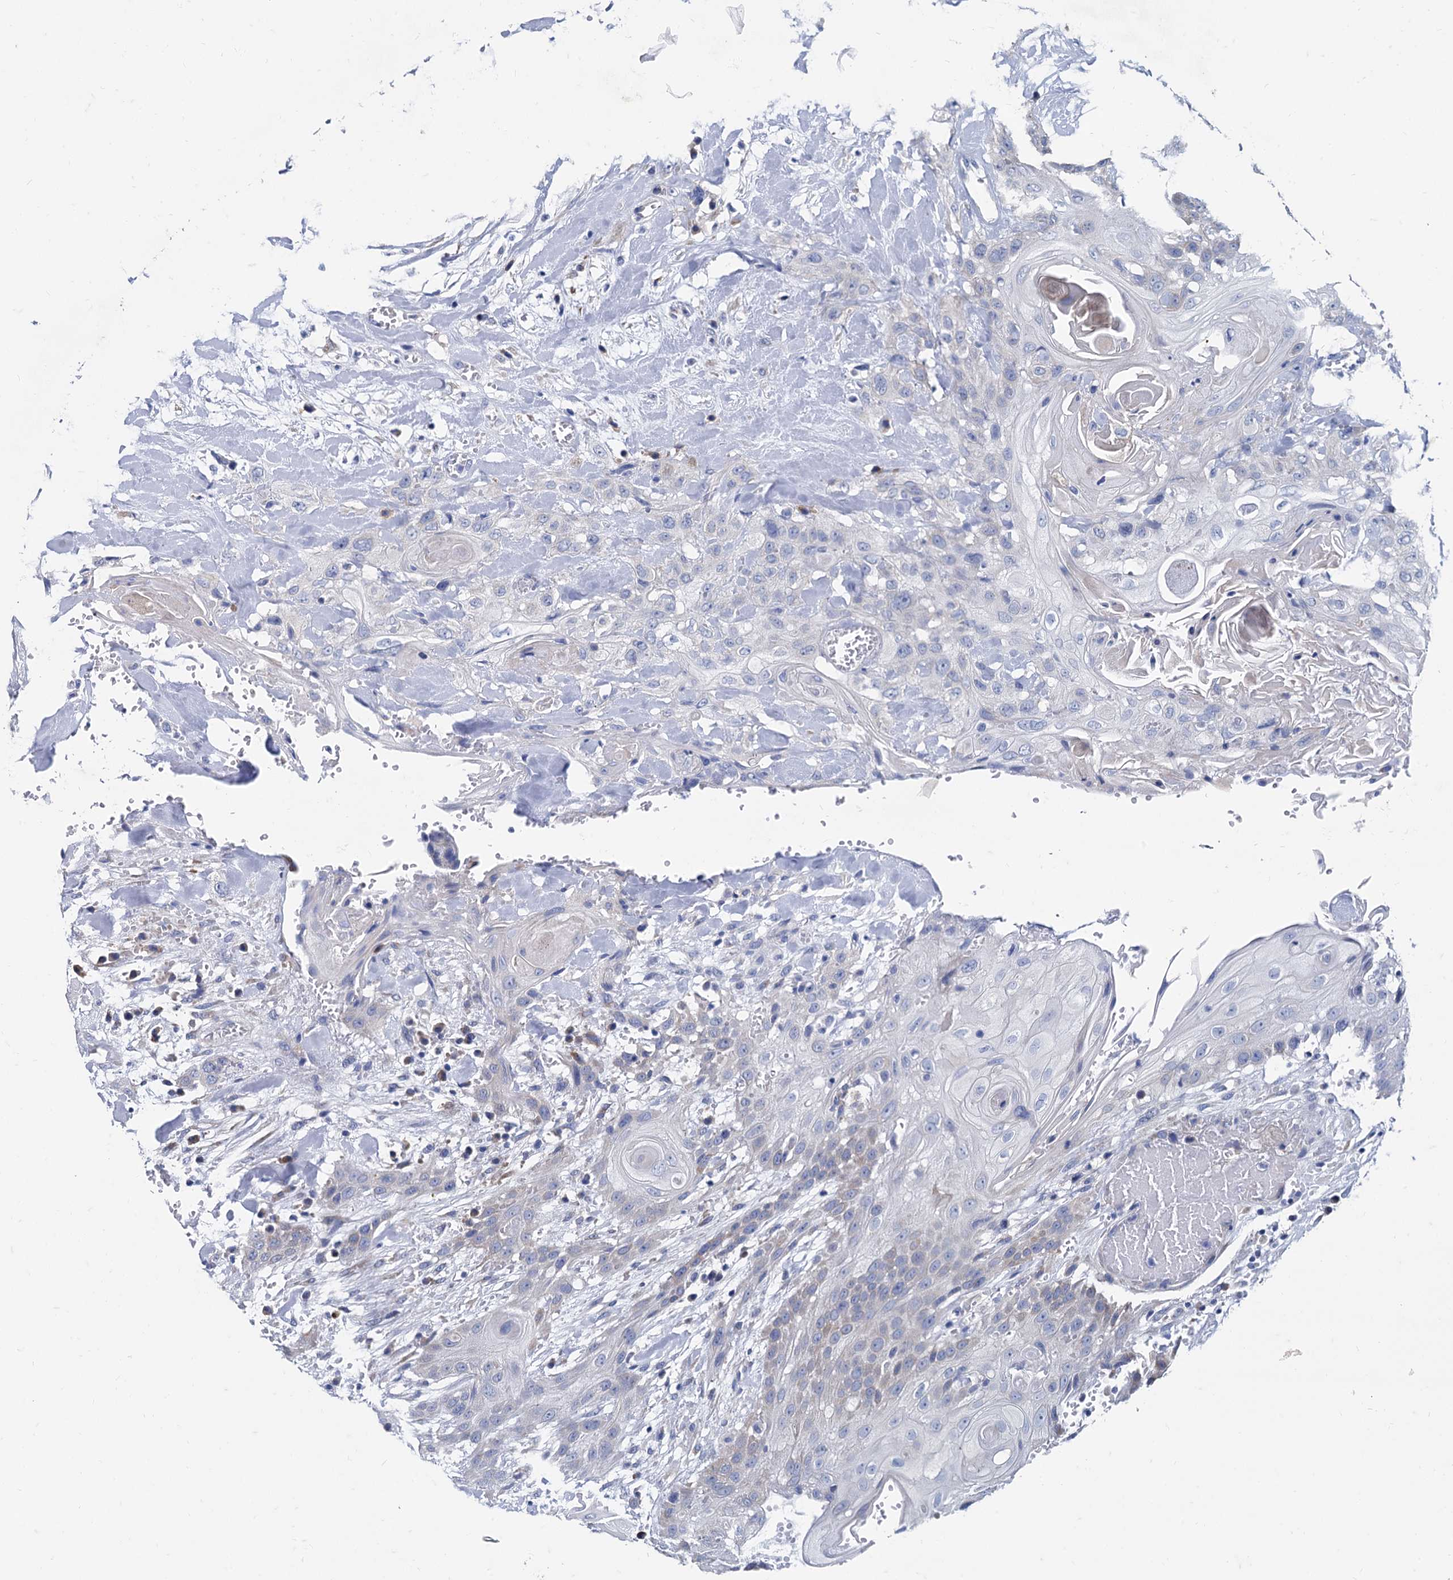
{"staining": {"intensity": "negative", "quantity": "none", "location": "none"}, "tissue": "head and neck cancer", "cell_type": "Tumor cells", "image_type": "cancer", "snomed": [{"axis": "morphology", "description": "Squamous cell carcinoma, NOS"}, {"axis": "topography", "description": "Head-Neck"}], "caption": "The micrograph shows no significant staining in tumor cells of head and neck squamous cell carcinoma.", "gene": "FOXR2", "patient": {"sex": "female", "age": 43}}